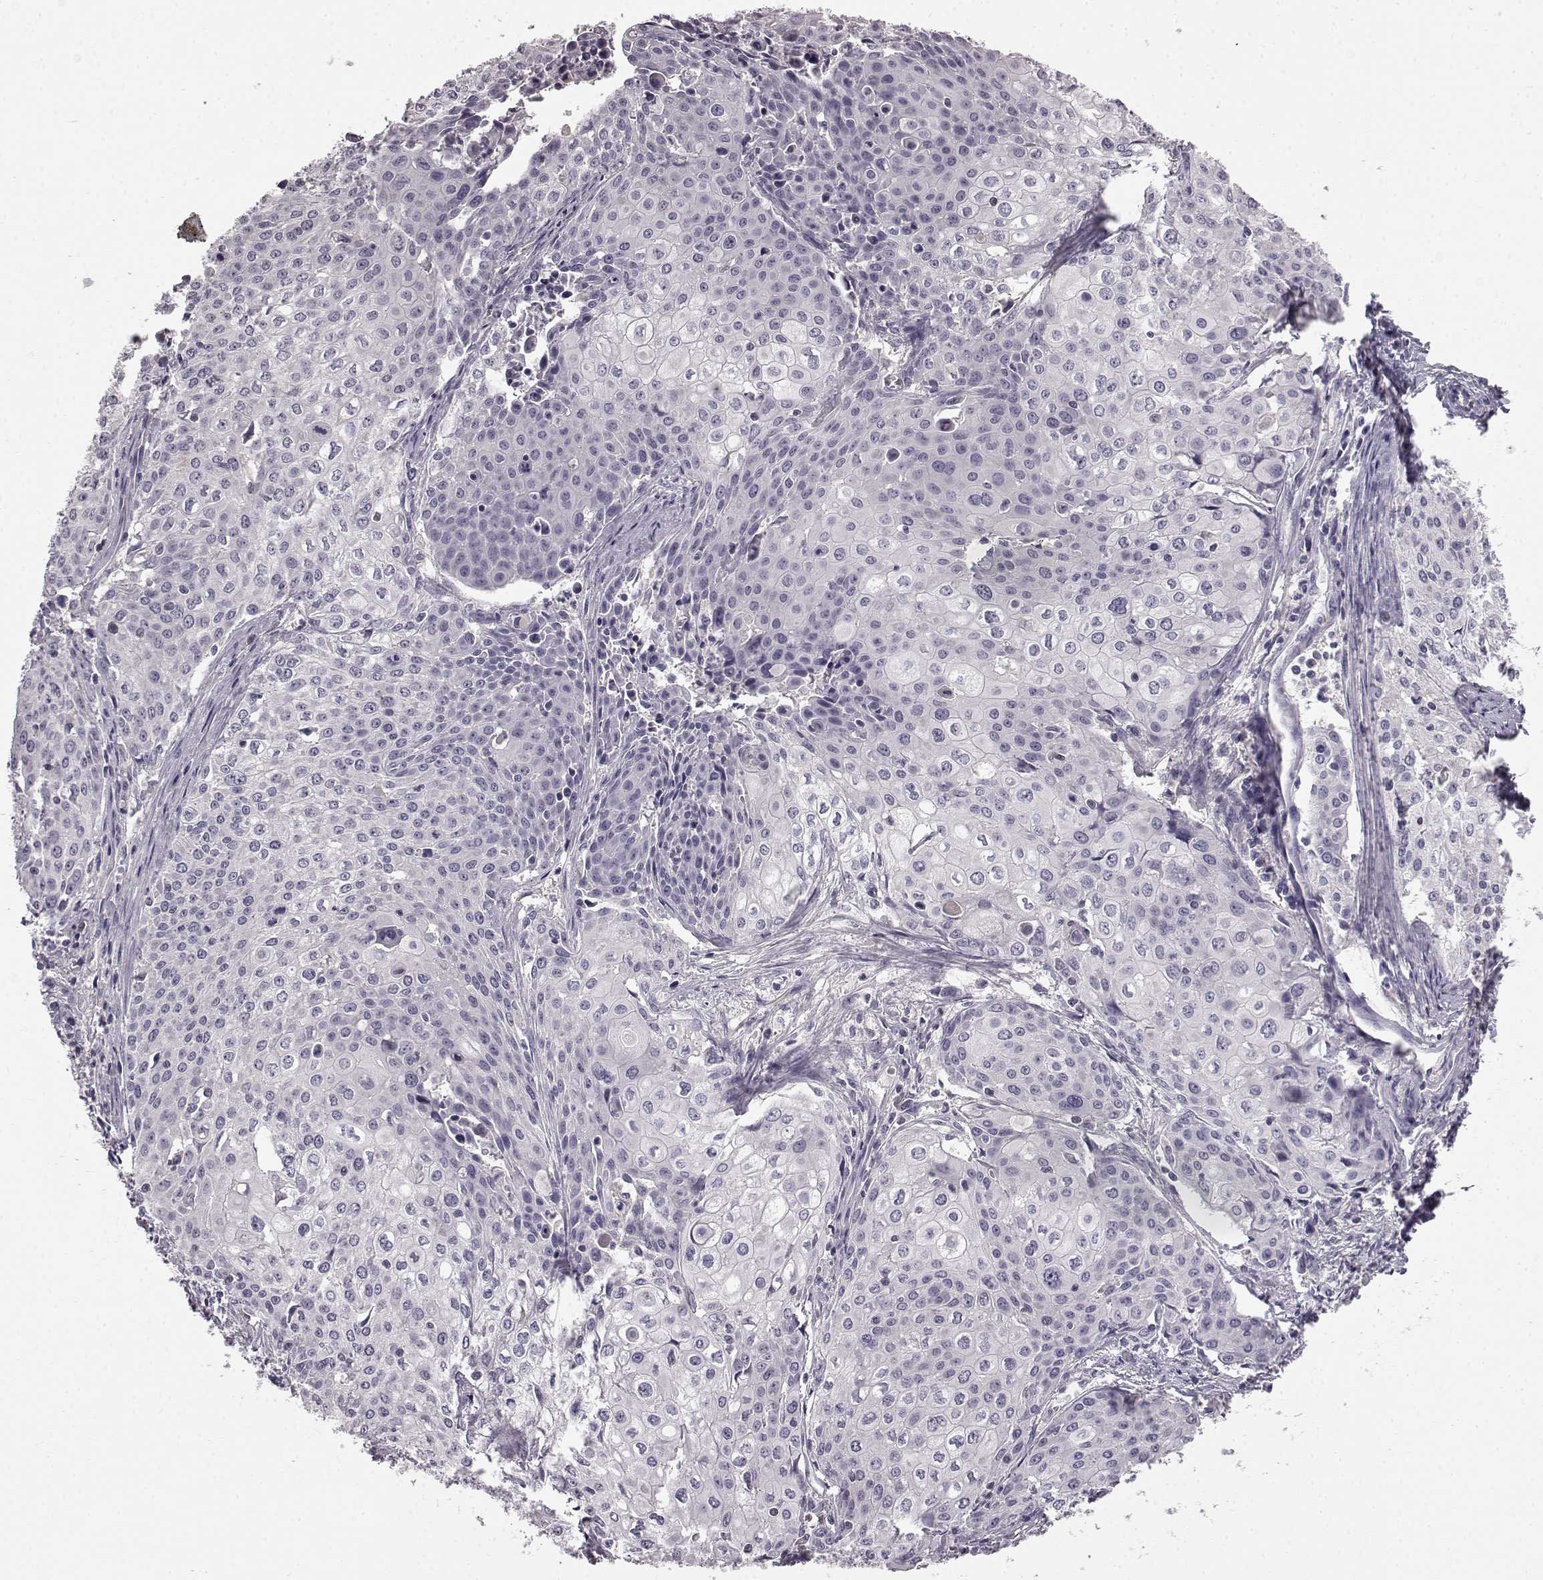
{"staining": {"intensity": "negative", "quantity": "none", "location": "none"}, "tissue": "cervical cancer", "cell_type": "Tumor cells", "image_type": "cancer", "snomed": [{"axis": "morphology", "description": "Squamous cell carcinoma, NOS"}, {"axis": "topography", "description": "Cervix"}], "caption": "The image demonstrates no staining of tumor cells in cervical cancer.", "gene": "KRT85", "patient": {"sex": "female", "age": 39}}